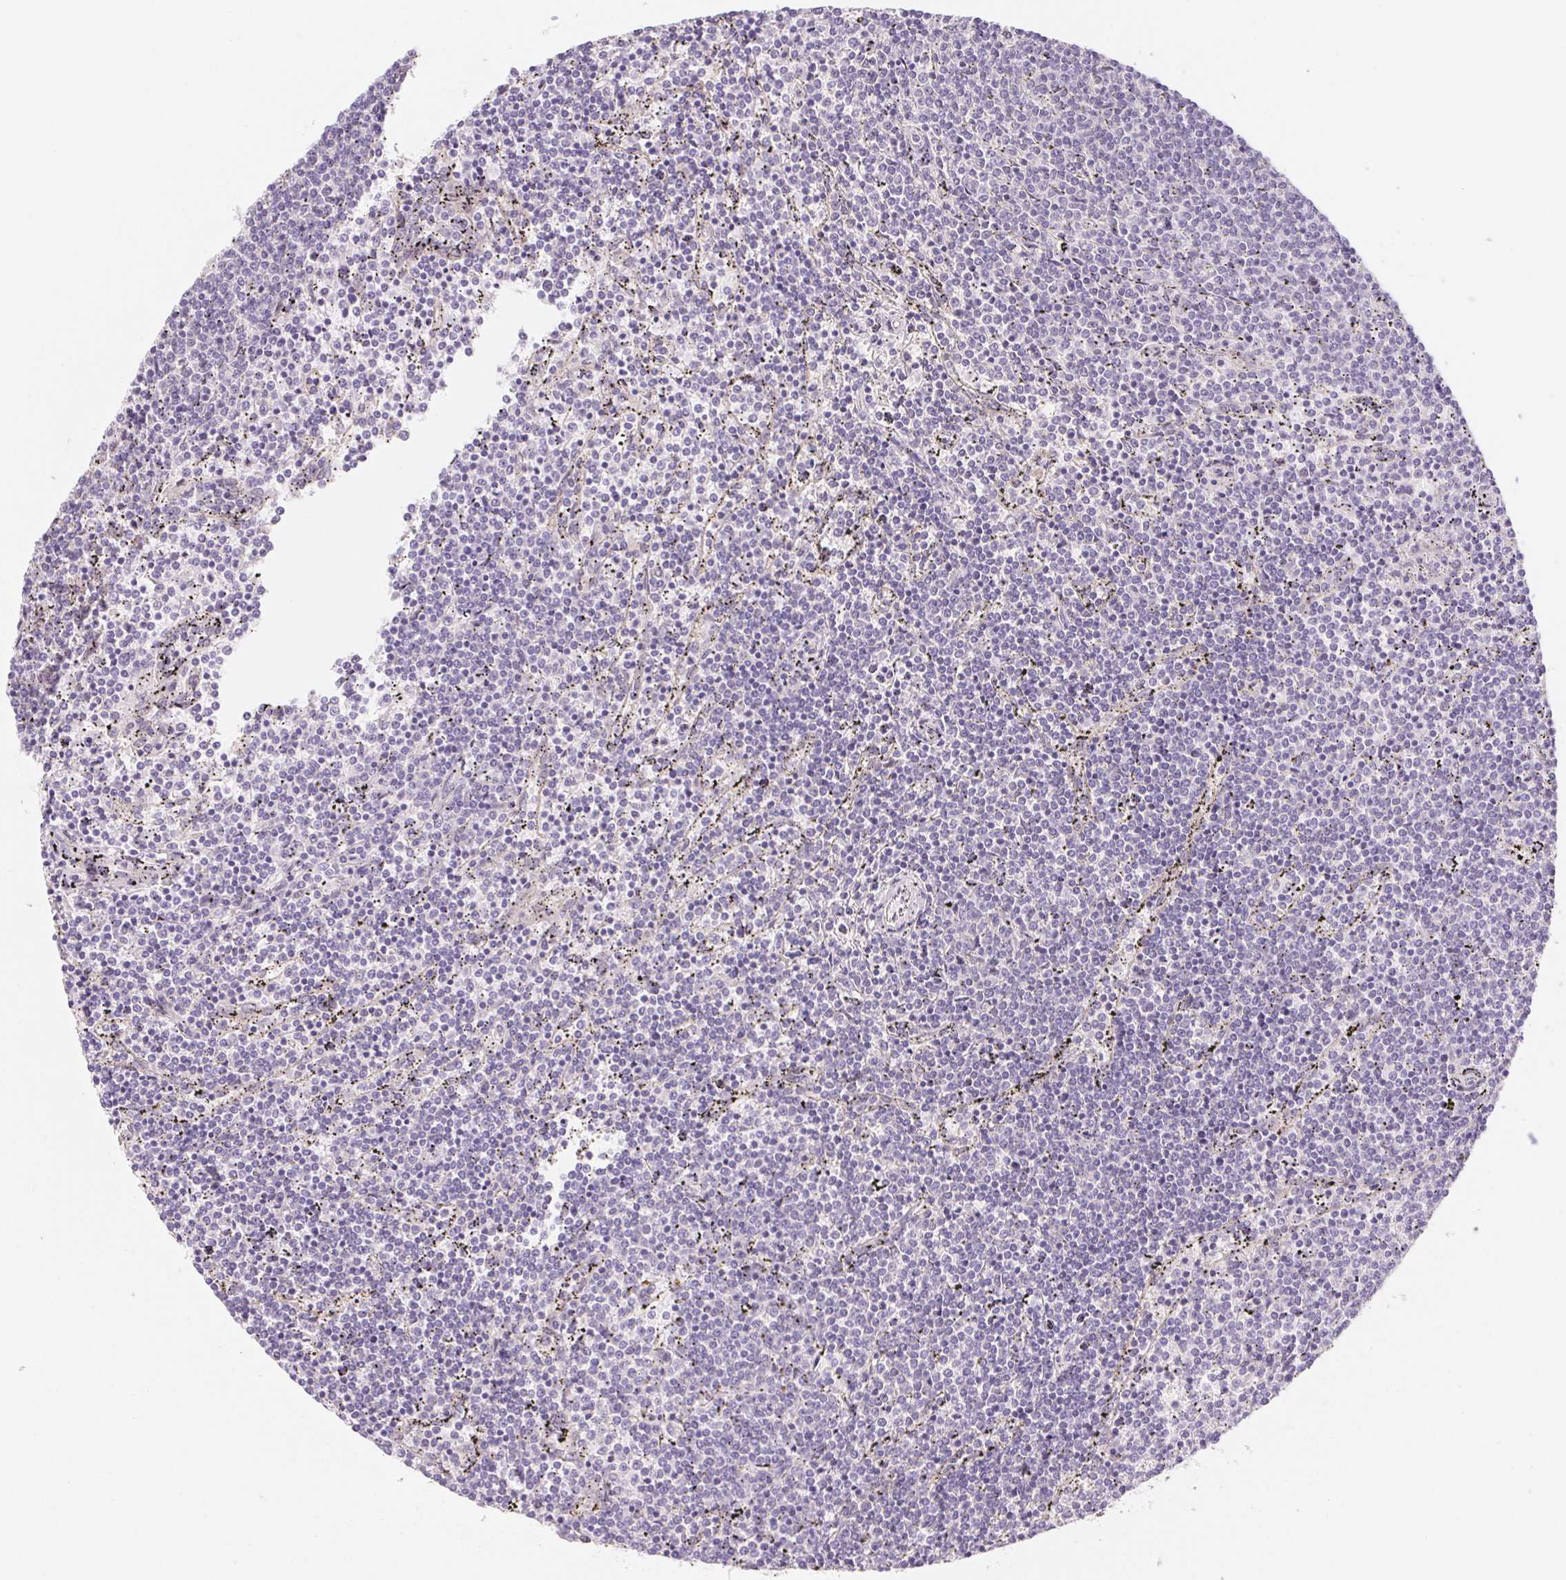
{"staining": {"intensity": "negative", "quantity": "none", "location": "none"}, "tissue": "lymphoma", "cell_type": "Tumor cells", "image_type": "cancer", "snomed": [{"axis": "morphology", "description": "Malignant lymphoma, non-Hodgkin's type, Low grade"}, {"axis": "topography", "description": "Spleen"}], "caption": "Image shows no protein positivity in tumor cells of lymphoma tissue.", "gene": "CTNND2", "patient": {"sex": "female", "age": 50}}